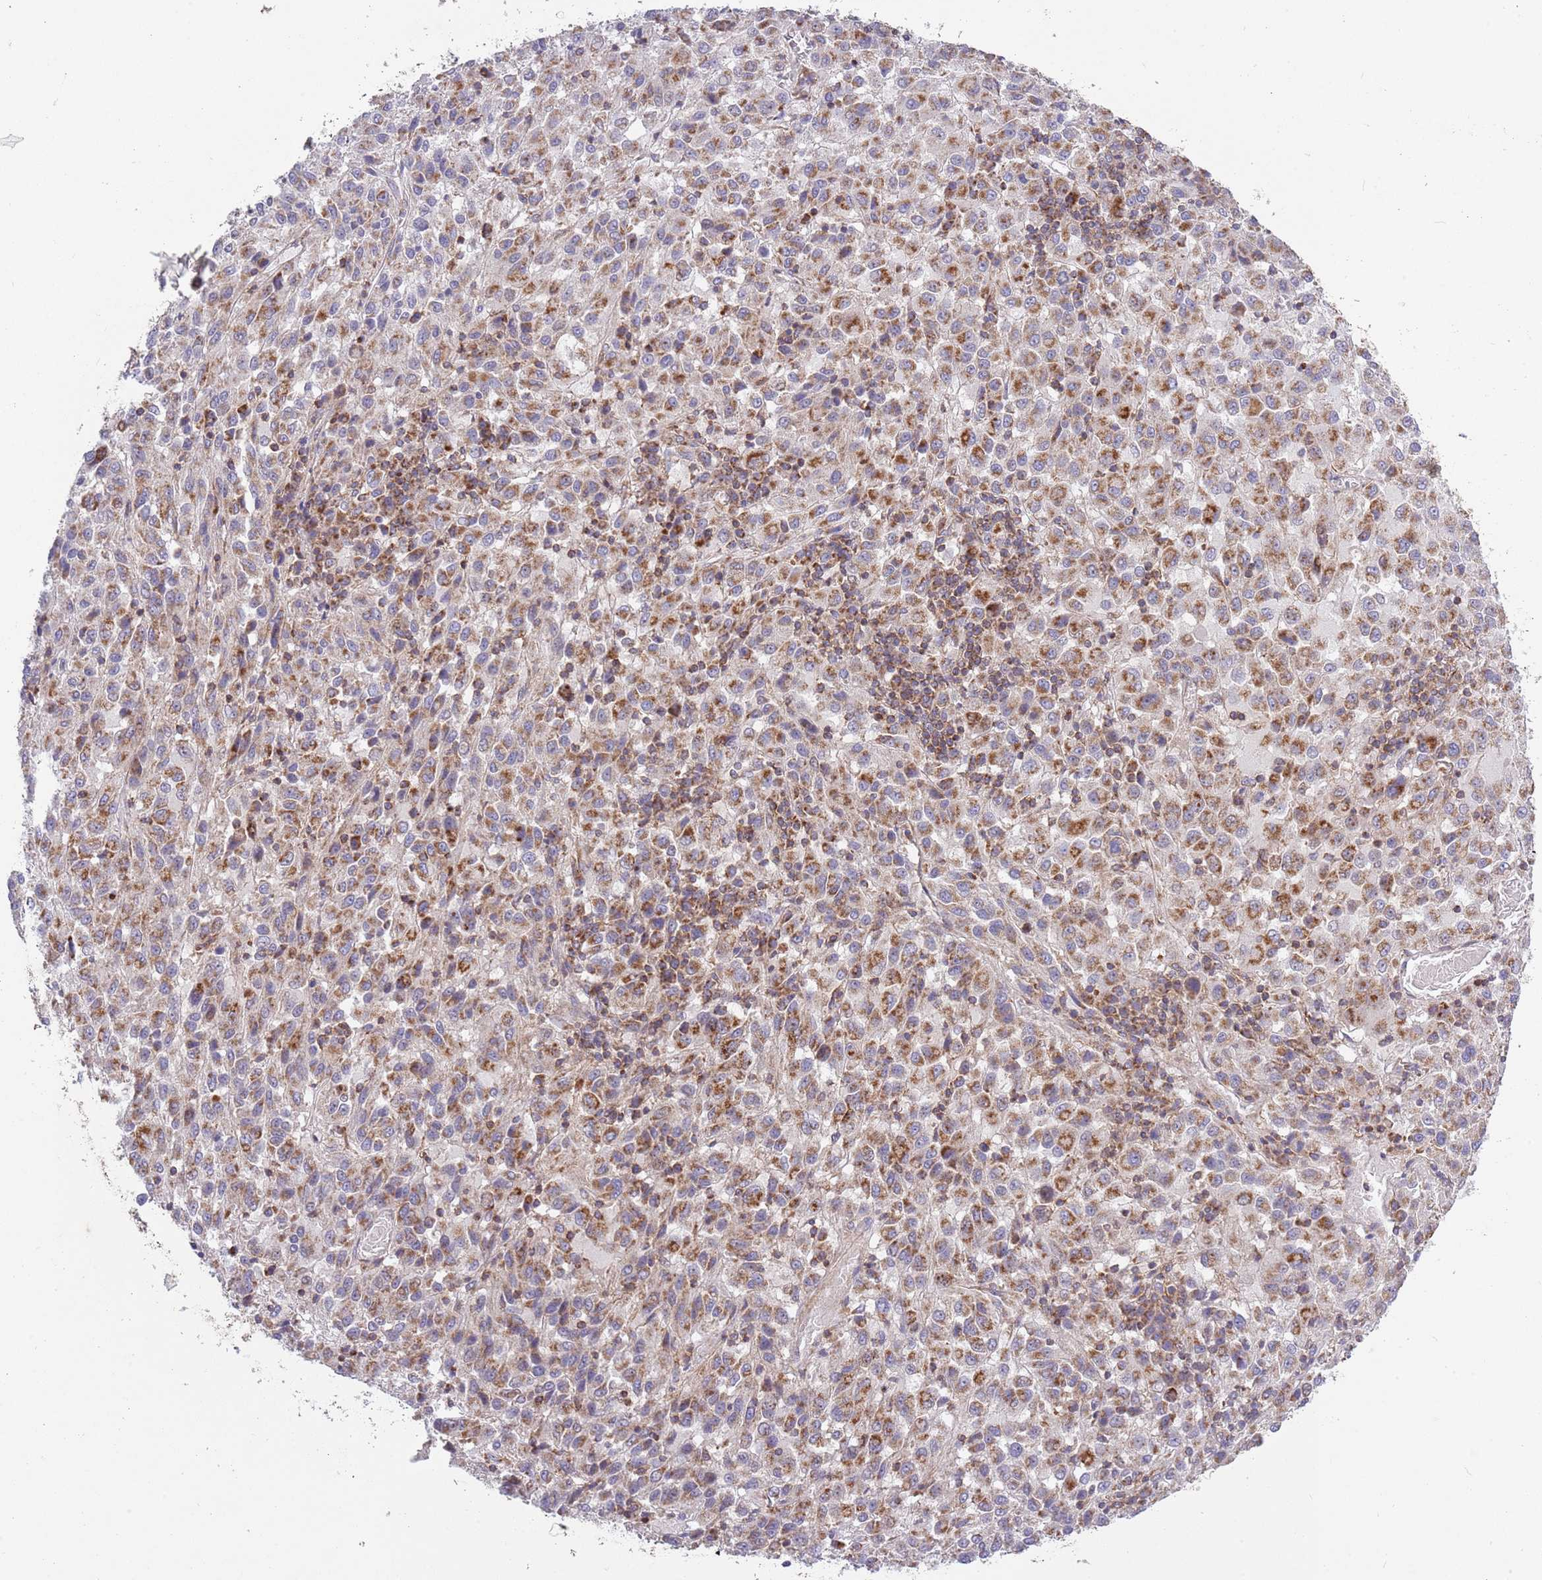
{"staining": {"intensity": "moderate", "quantity": "25%-75%", "location": "cytoplasmic/membranous"}, "tissue": "melanoma", "cell_type": "Tumor cells", "image_type": "cancer", "snomed": [{"axis": "morphology", "description": "Malignant melanoma, Metastatic site"}, {"axis": "topography", "description": "Lung"}], "caption": "The immunohistochemical stain highlights moderate cytoplasmic/membranous positivity in tumor cells of malignant melanoma (metastatic site) tissue.", "gene": "IRS4", "patient": {"sex": "male", "age": 64}}